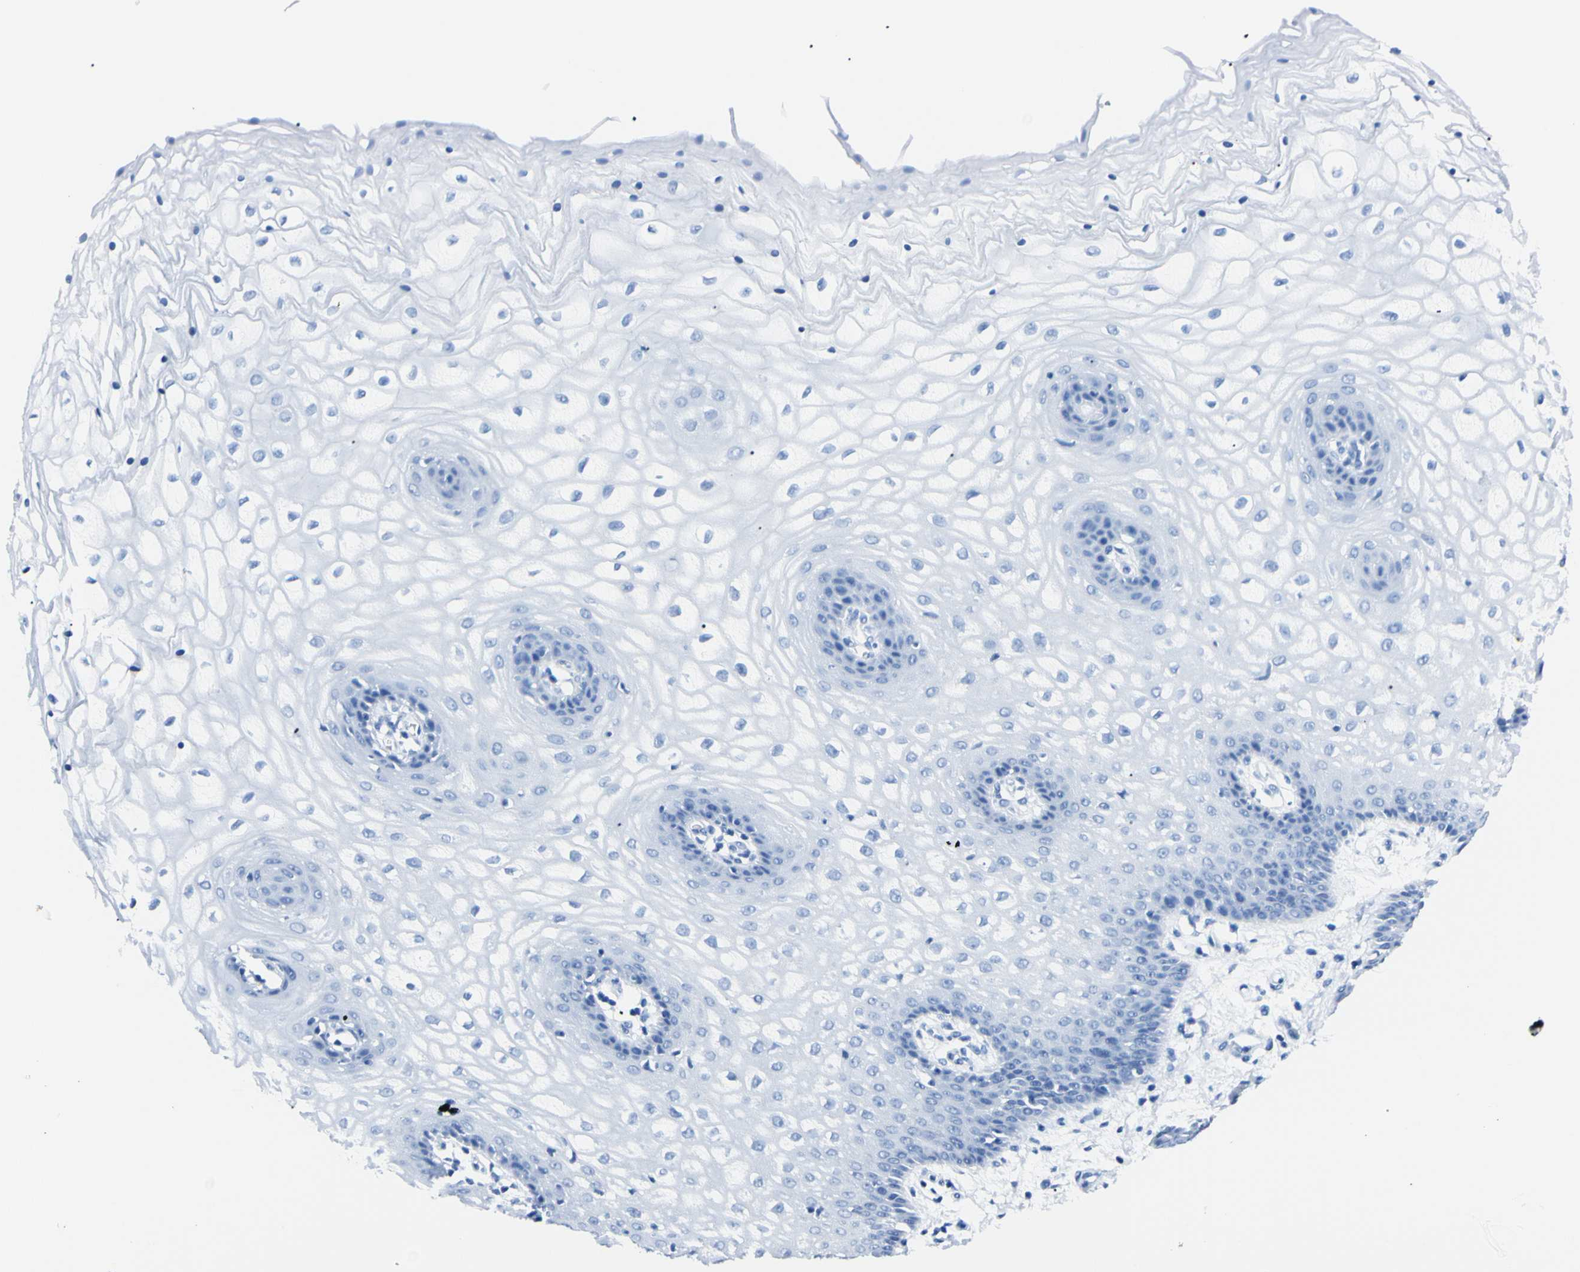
{"staining": {"intensity": "negative", "quantity": "none", "location": "none"}, "tissue": "vagina", "cell_type": "Squamous epithelial cells", "image_type": "normal", "snomed": [{"axis": "morphology", "description": "Normal tissue, NOS"}, {"axis": "topography", "description": "Vagina"}], "caption": "Immunohistochemistry of normal vagina exhibits no positivity in squamous epithelial cells.", "gene": "FOLH1", "patient": {"sex": "female", "age": 34}}